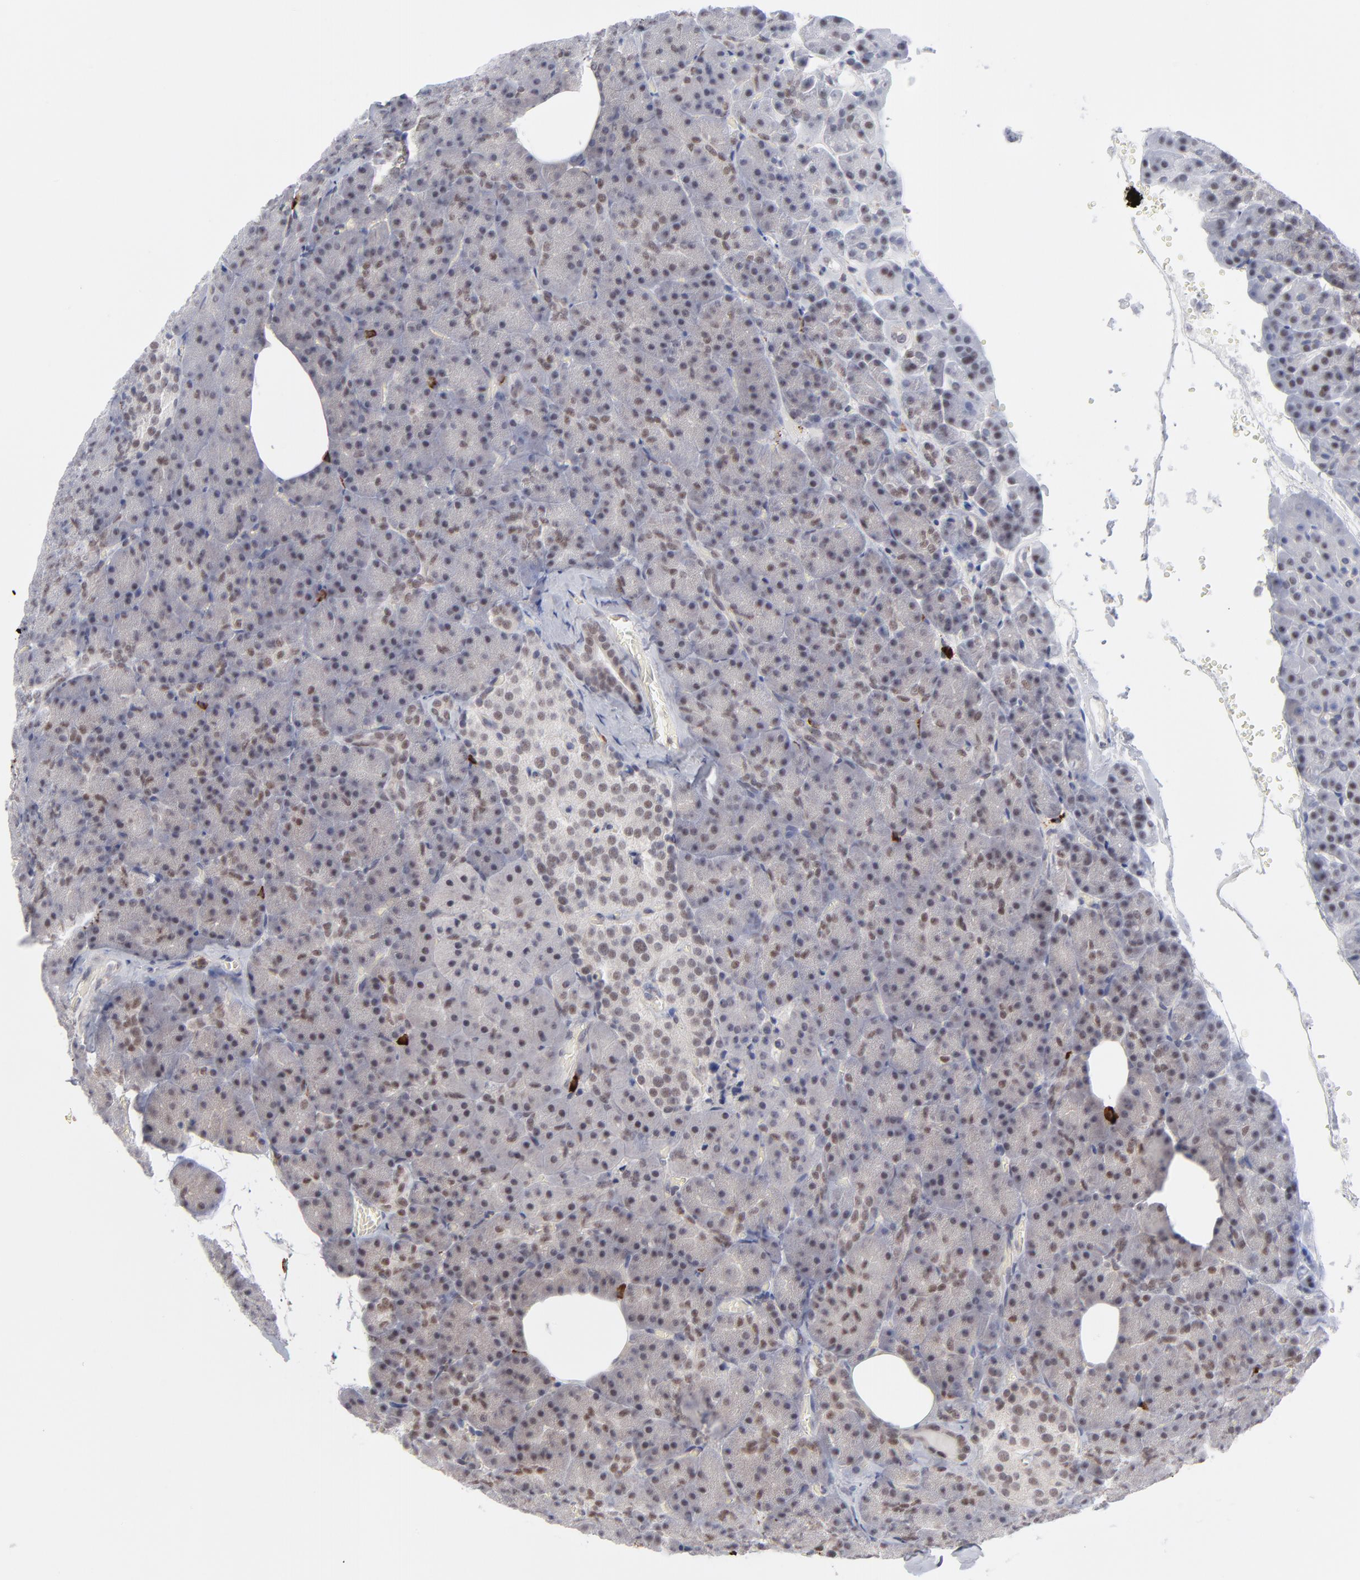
{"staining": {"intensity": "weak", "quantity": "25%-75%", "location": "cytoplasmic/membranous,nuclear"}, "tissue": "pancreas", "cell_type": "Exocrine glandular cells", "image_type": "normal", "snomed": [{"axis": "morphology", "description": "Normal tissue, NOS"}, {"axis": "topography", "description": "Pancreas"}], "caption": "This photomicrograph displays immunohistochemistry staining of benign pancreas, with low weak cytoplasmic/membranous,nuclear expression in approximately 25%-75% of exocrine glandular cells.", "gene": "NBN", "patient": {"sex": "female", "age": 35}}